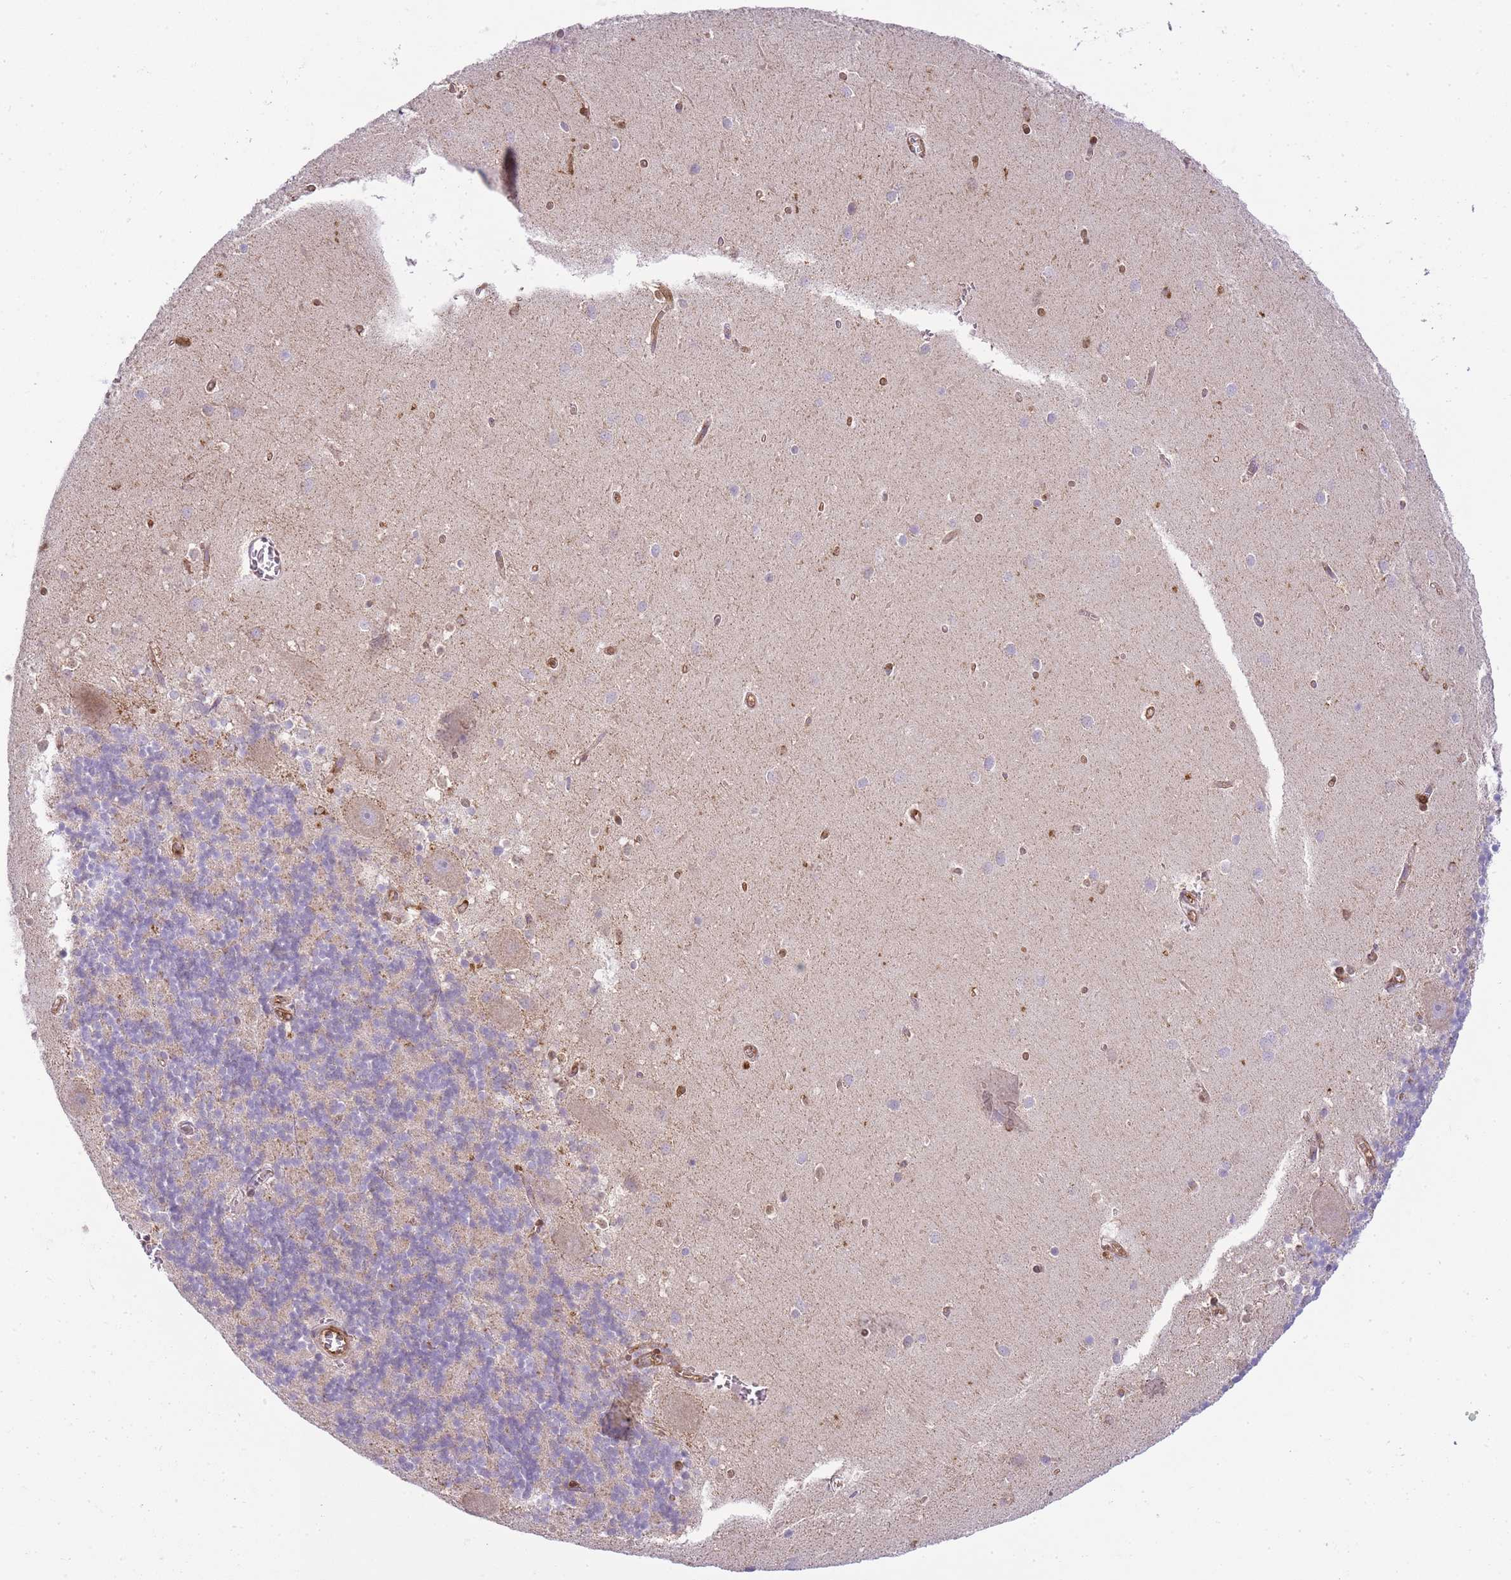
{"staining": {"intensity": "negative", "quantity": "none", "location": "none"}, "tissue": "cerebellum", "cell_type": "Cells in granular layer", "image_type": "normal", "snomed": [{"axis": "morphology", "description": "Normal tissue, NOS"}, {"axis": "topography", "description": "Cerebellum"}], "caption": "Unremarkable cerebellum was stained to show a protein in brown. There is no significant positivity in cells in granular layer. (Brightfield microscopy of DAB immunohistochemistry at high magnification).", "gene": "MSN", "patient": {"sex": "male", "age": 54}}